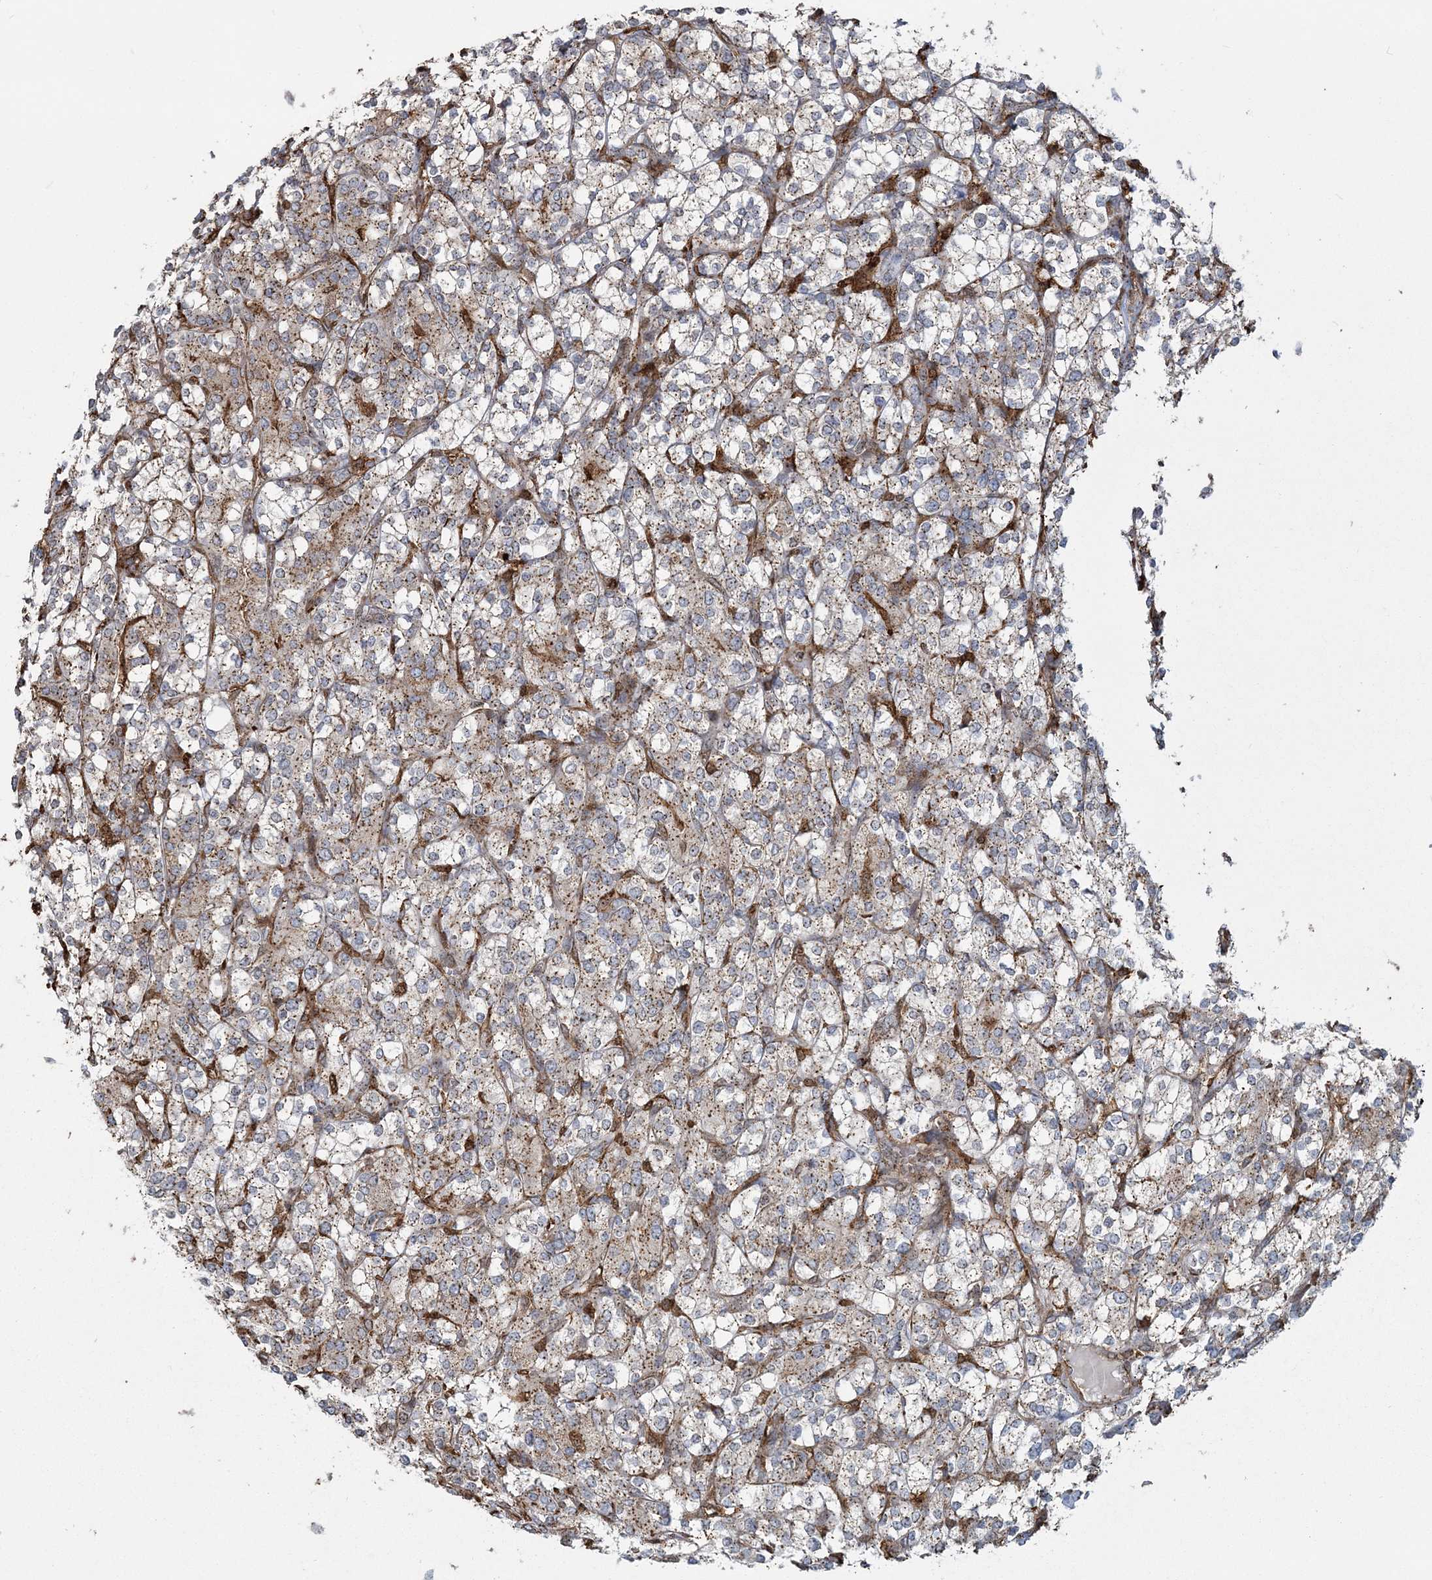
{"staining": {"intensity": "weak", "quantity": ">75%", "location": "cytoplasmic/membranous"}, "tissue": "renal cancer", "cell_type": "Tumor cells", "image_type": "cancer", "snomed": [{"axis": "morphology", "description": "Adenocarcinoma, NOS"}, {"axis": "topography", "description": "Kidney"}], "caption": "Weak cytoplasmic/membranous protein staining is seen in about >75% of tumor cells in renal cancer (adenocarcinoma).", "gene": "TRAF3IP2", "patient": {"sex": "male", "age": 77}}